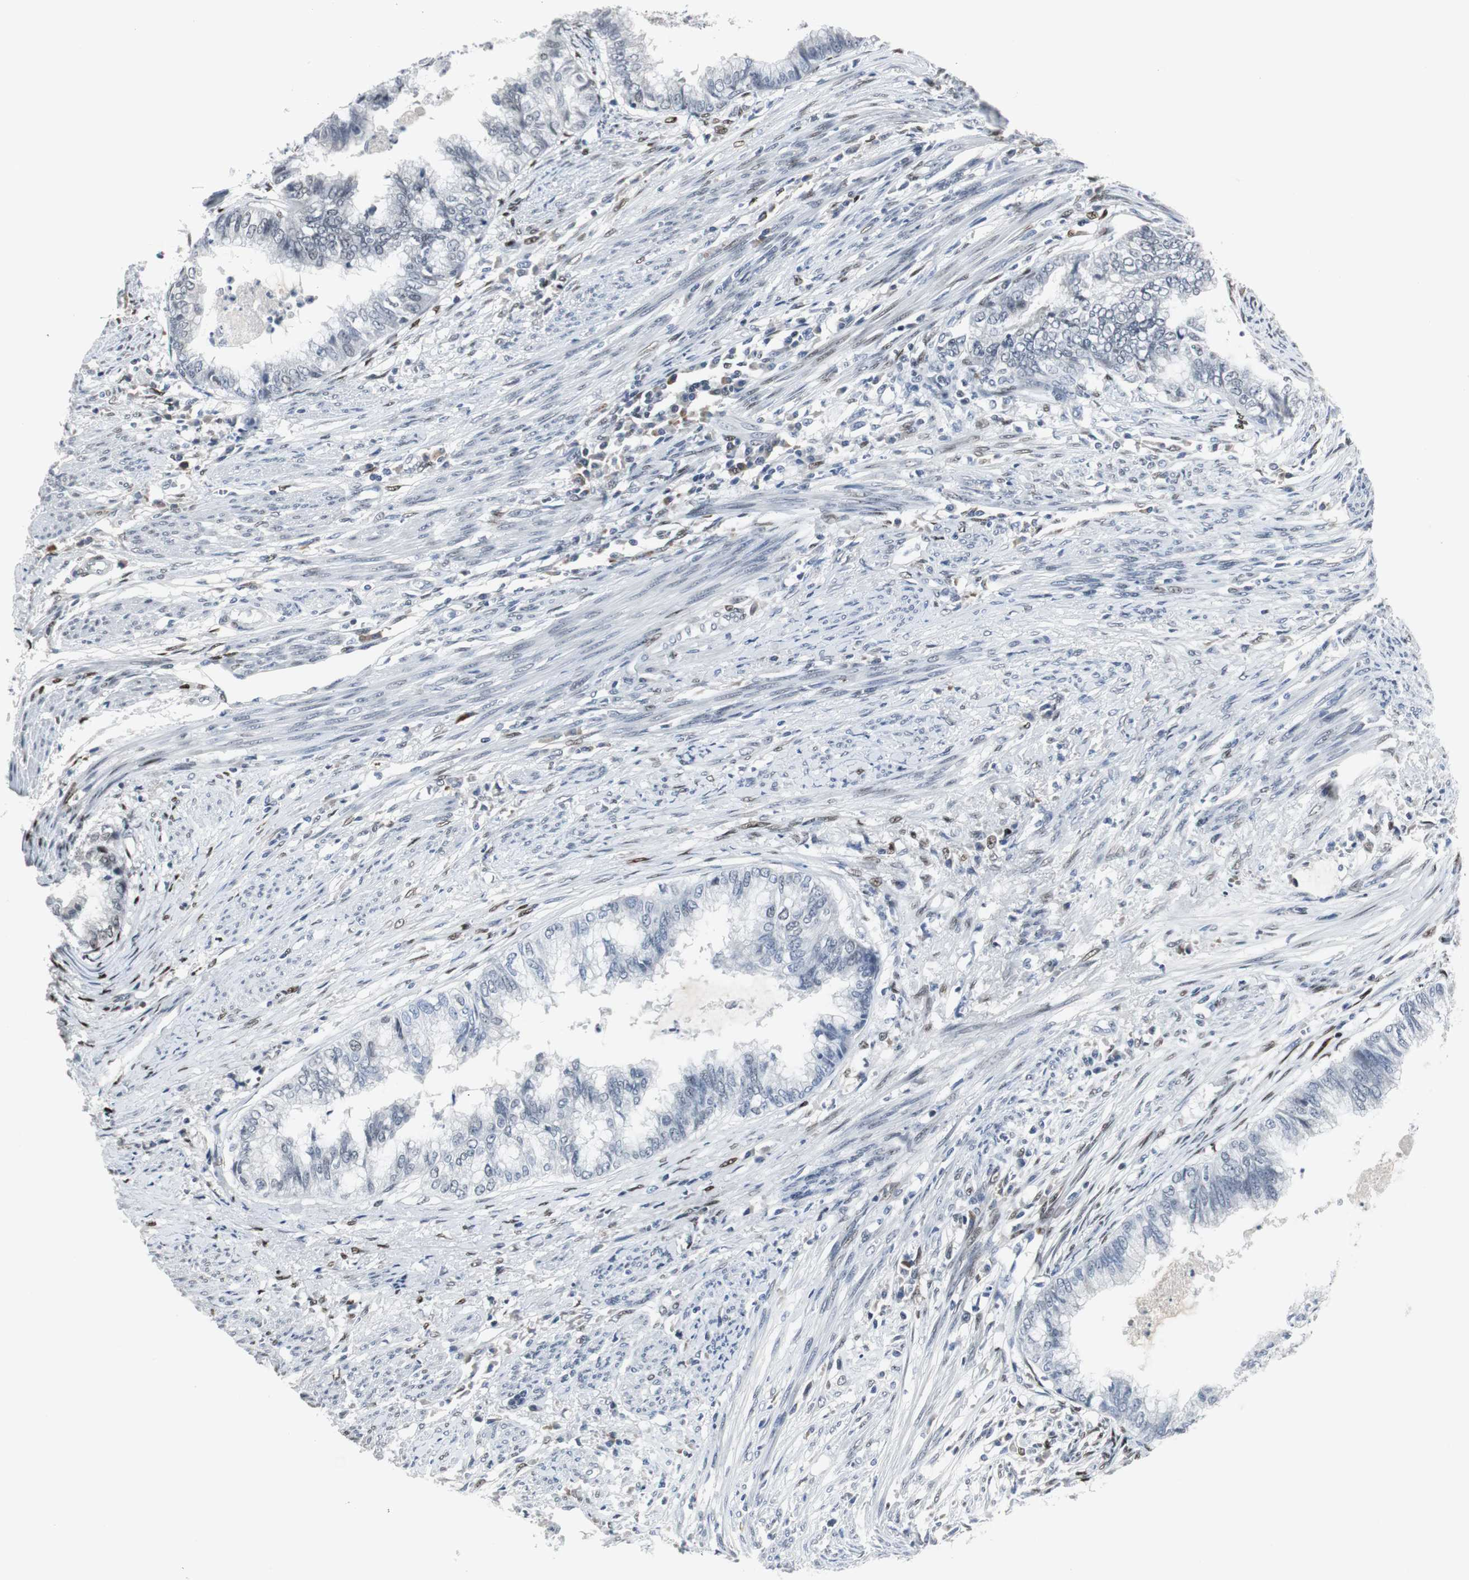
{"staining": {"intensity": "negative", "quantity": "none", "location": "none"}, "tissue": "endometrial cancer", "cell_type": "Tumor cells", "image_type": "cancer", "snomed": [{"axis": "morphology", "description": "Adenocarcinoma, NOS"}, {"axis": "topography", "description": "Endometrium"}], "caption": "Human endometrial adenocarcinoma stained for a protein using IHC reveals no expression in tumor cells.", "gene": "ELK1", "patient": {"sex": "female", "age": 79}}